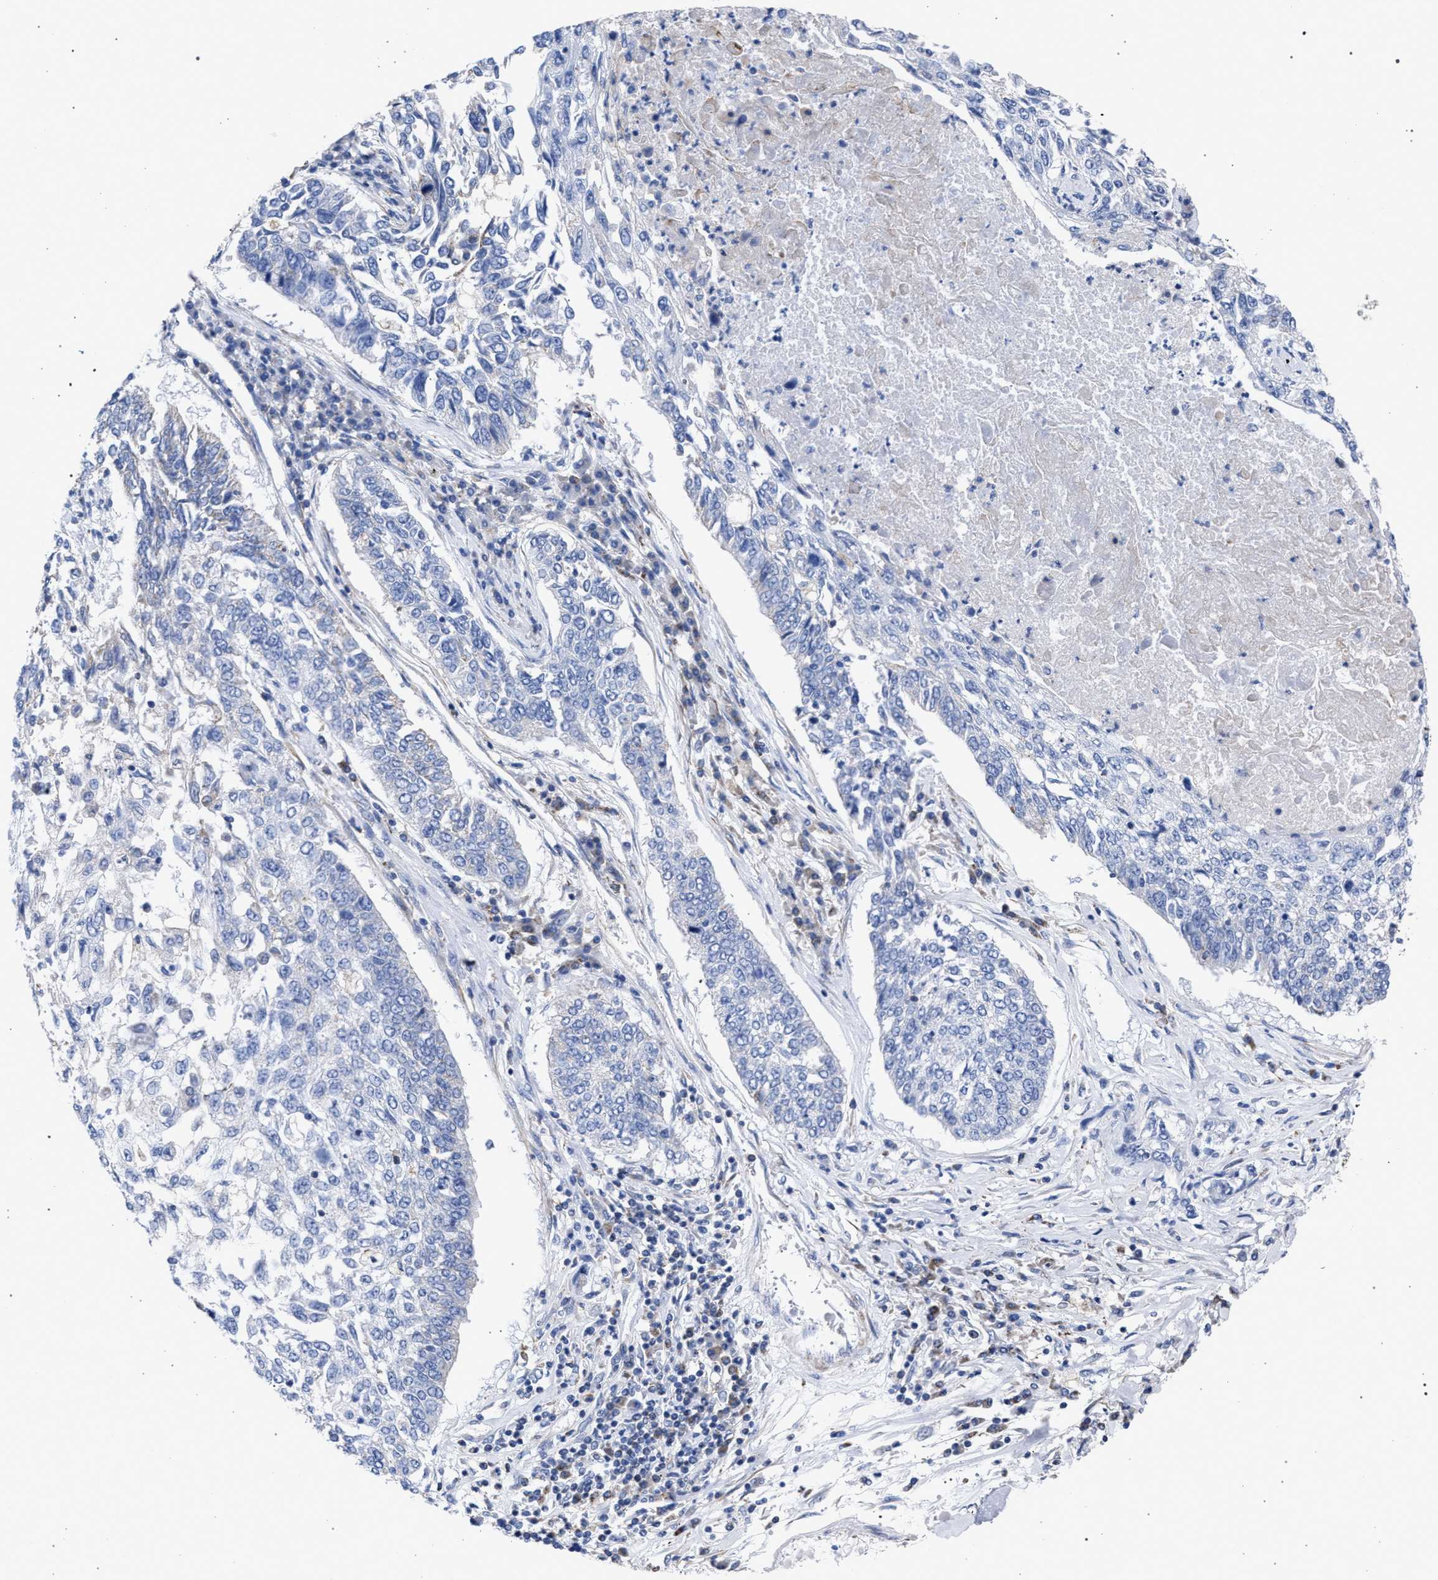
{"staining": {"intensity": "negative", "quantity": "none", "location": "none"}, "tissue": "lung cancer", "cell_type": "Tumor cells", "image_type": "cancer", "snomed": [{"axis": "morphology", "description": "Normal tissue, NOS"}, {"axis": "morphology", "description": "Squamous cell carcinoma, NOS"}, {"axis": "topography", "description": "Cartilage tissue"}, {"axis": "topography", "description": "Bronchus"}, {"axis": "topography", "description": "Lung"}], "caption": "This micrograph is of lung cancer (squamous cell carcinoma) stained with immunohistochemistry (IHC) to label a protein in brown with the nuclei are counter-stained blue. There is no positivity in tumor cells.", "gene": "ACADS", "patient": {"sex": "female", "age": 49}}